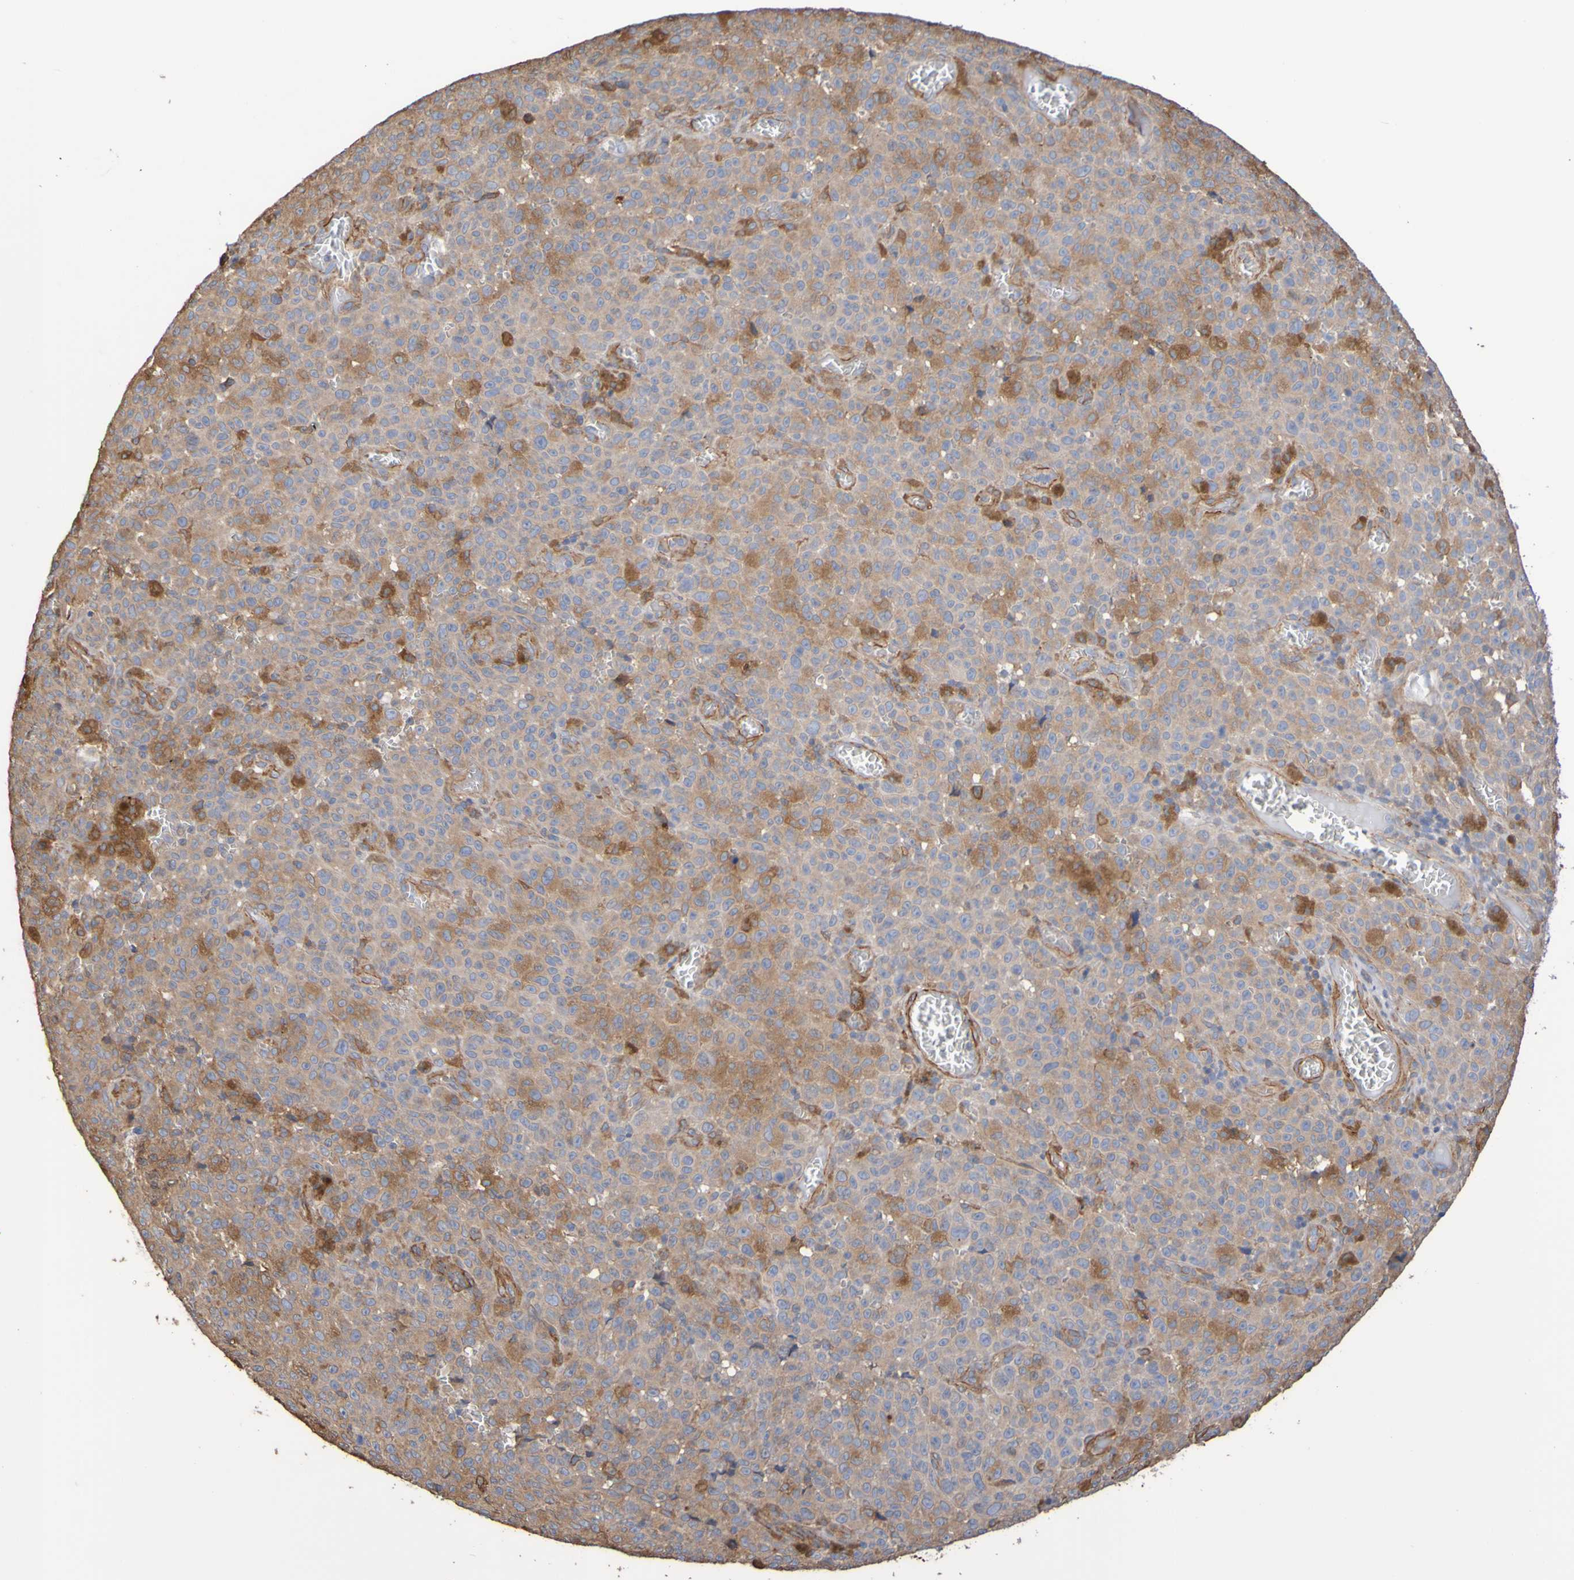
{"staining": {"intensity": "moderate", "quantity": ">75%", "location": "cytoplasmic/membranous"}, "tissue": "melanoma", "cell_type": "Tumor cells", "image_type": "cancer", "snomed": [{"axis": "morphology", "description": "Malignant melanoma, NOS"}, {"axis": "topography", "description": "Skin"}], "caption": "An IHC image of neoplastic tissue is shown. Protein staining in brown labels moderate cytoplasmic/membranous positivity in malignant melanoma within tumor cells.", "gene": "RAB11A", "patient": {"sex": "female", "age": 82}}